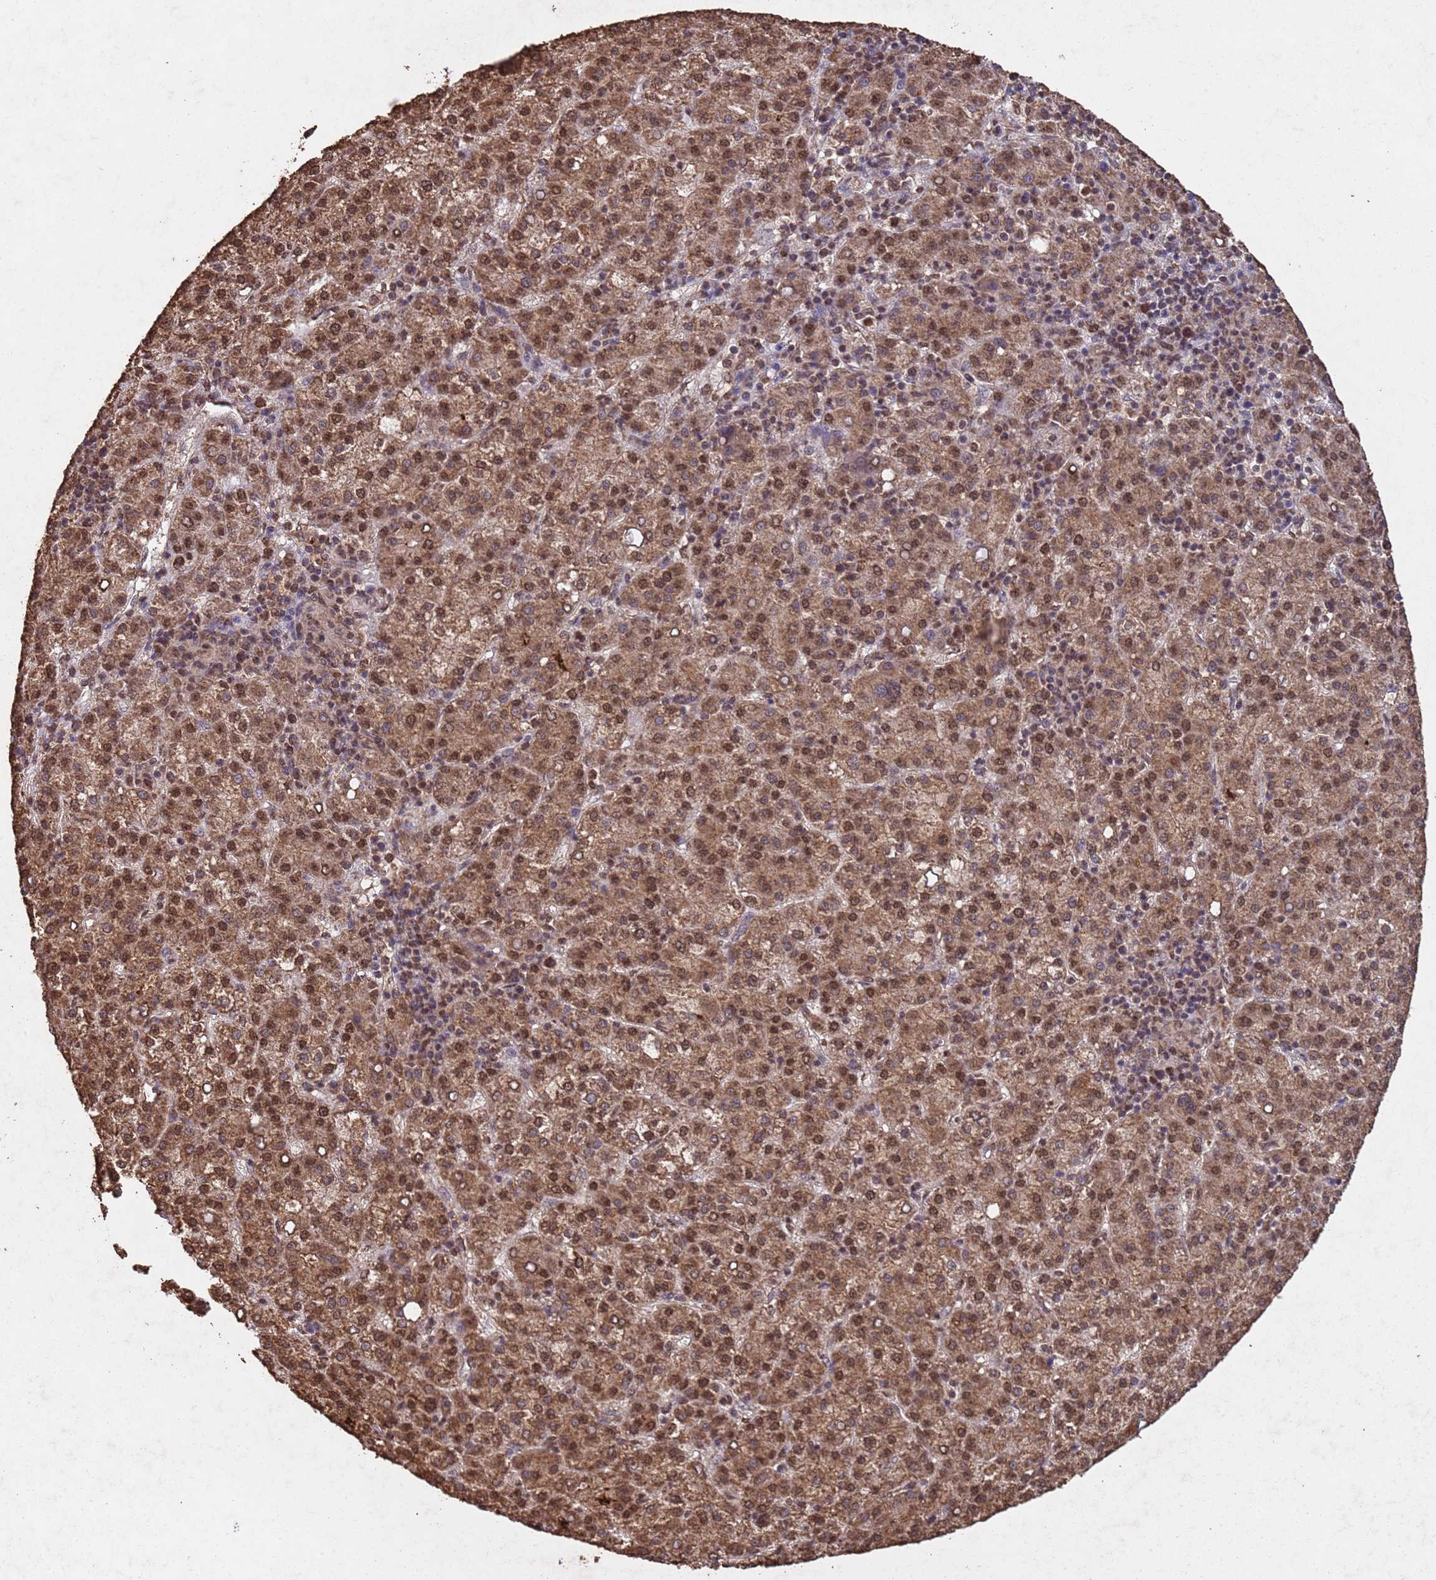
{"staining": {"intensity": "moderate", "quantity": ">75%", "location": "cytoplasmic/membranous,nuclear"}, "tissue": "liver cancer", "cell_type": "Tumor cells", "image_type": "cancer", "snomed": [{"axis": "morphology", "description": "Carcinoma, Hepatocellular, NOS"}, {"axis": "topography", "description": "Liver"}], "caption": "IHC of human hepatocellular carcinoma (liver) shows medium levels of moderate cytoplasmic/membranous and nuclear positivity in about >75% of tumor cells.", "gene": "HDAC10", "patient": {"sex": "female", "age": 58}}